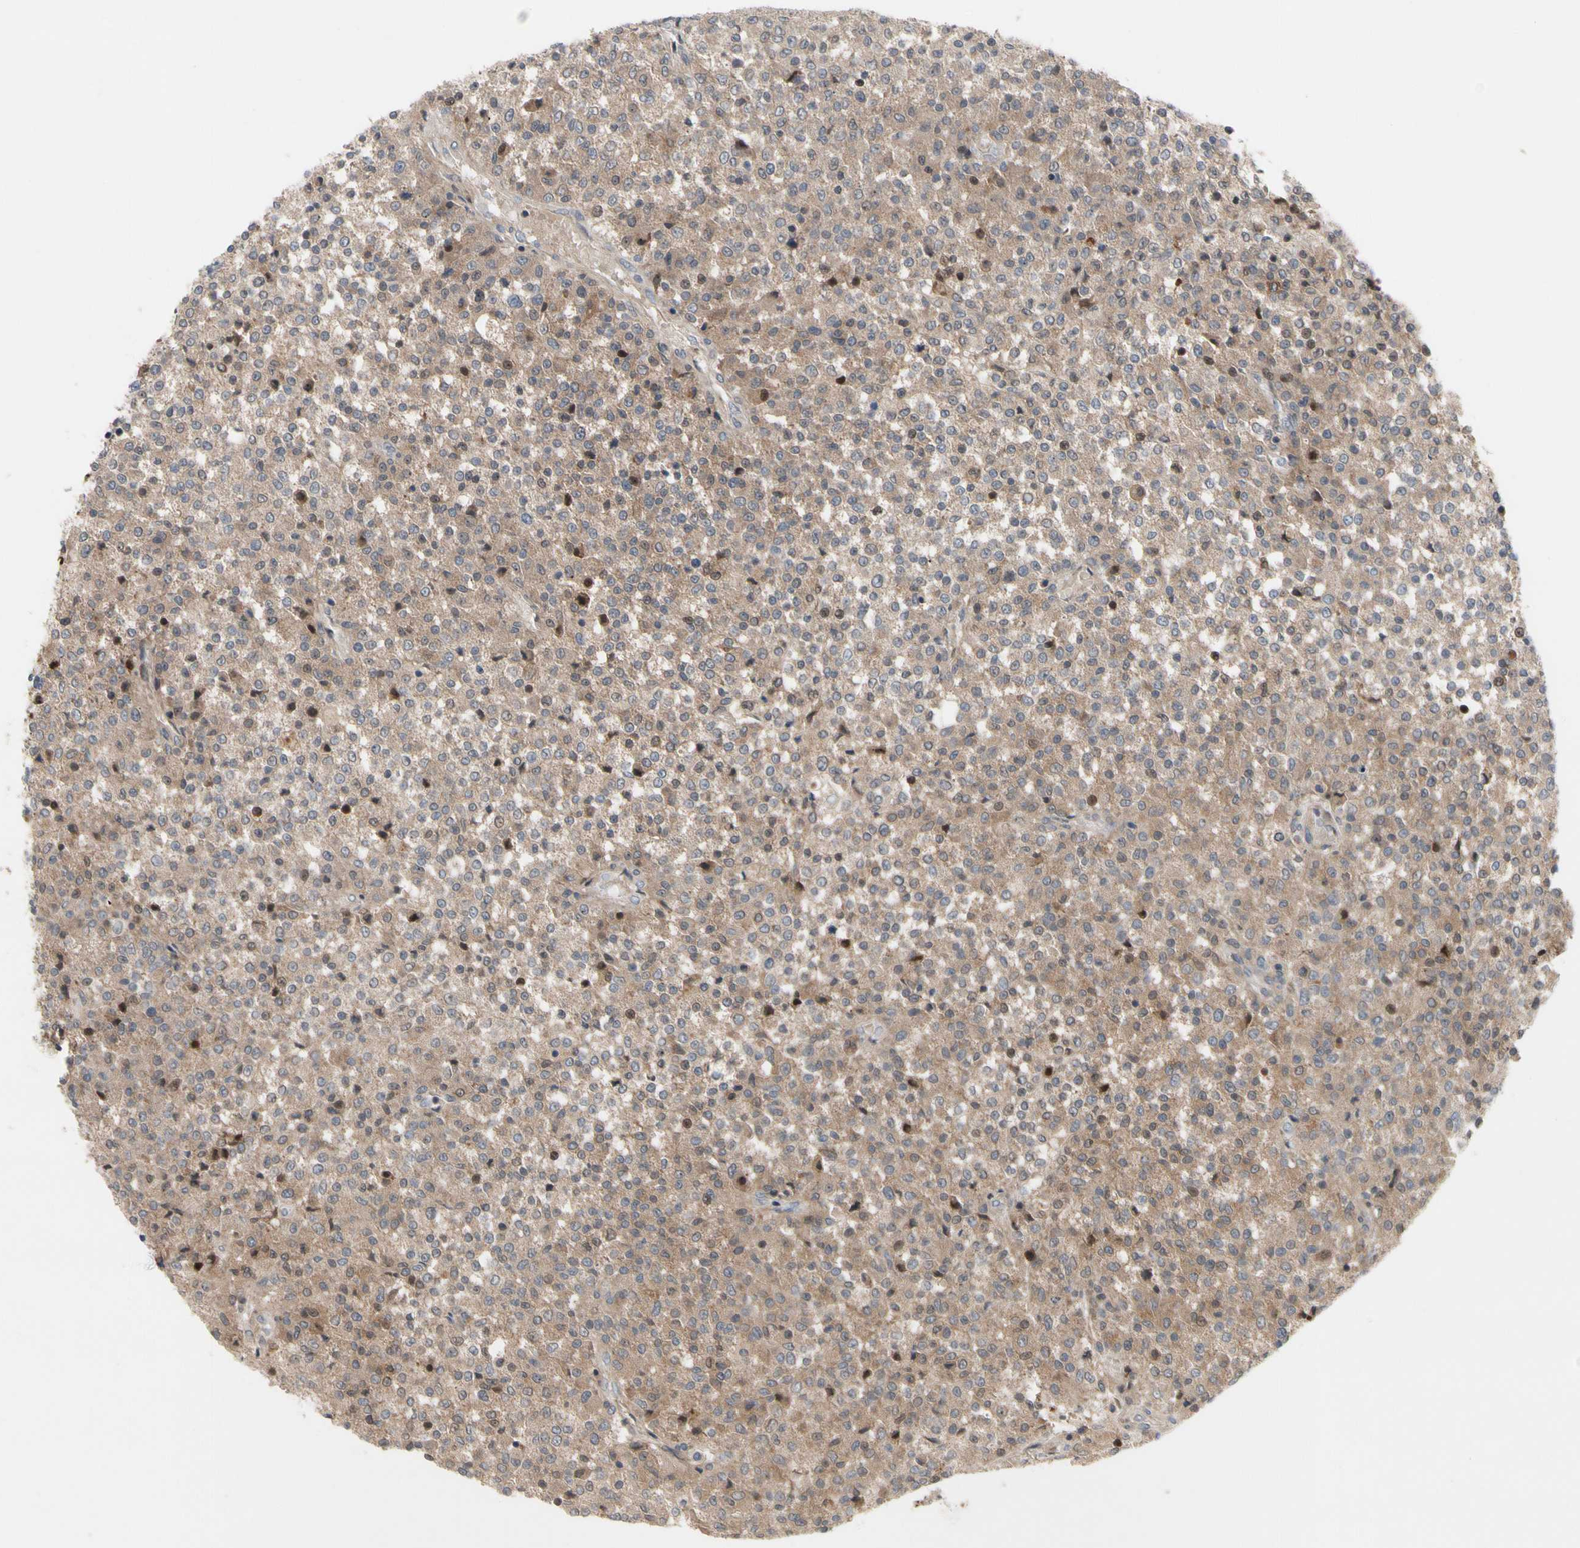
{"staining": {"intensity": "moderate", "quantity": ">75%", "location": "cytoplasmic/membranous"}, "tissue": "testis cancer", "cell_type": "Tumor cells", "image_type": "cancer", "snomed": [{"axis": "morphology", "description": "Seminoma, NOS"}, {"axis": "topography", "description": "Testis"}], "caption": "An image of human testis seminoma stained for a protein exhibits moderate cytoplasmic/membranous brown staining in tumor cells. (IHC, brightfield microscopy, high magnification).", "gene": "OAZ1", "patient": {"sex": "male", "age": 59}}